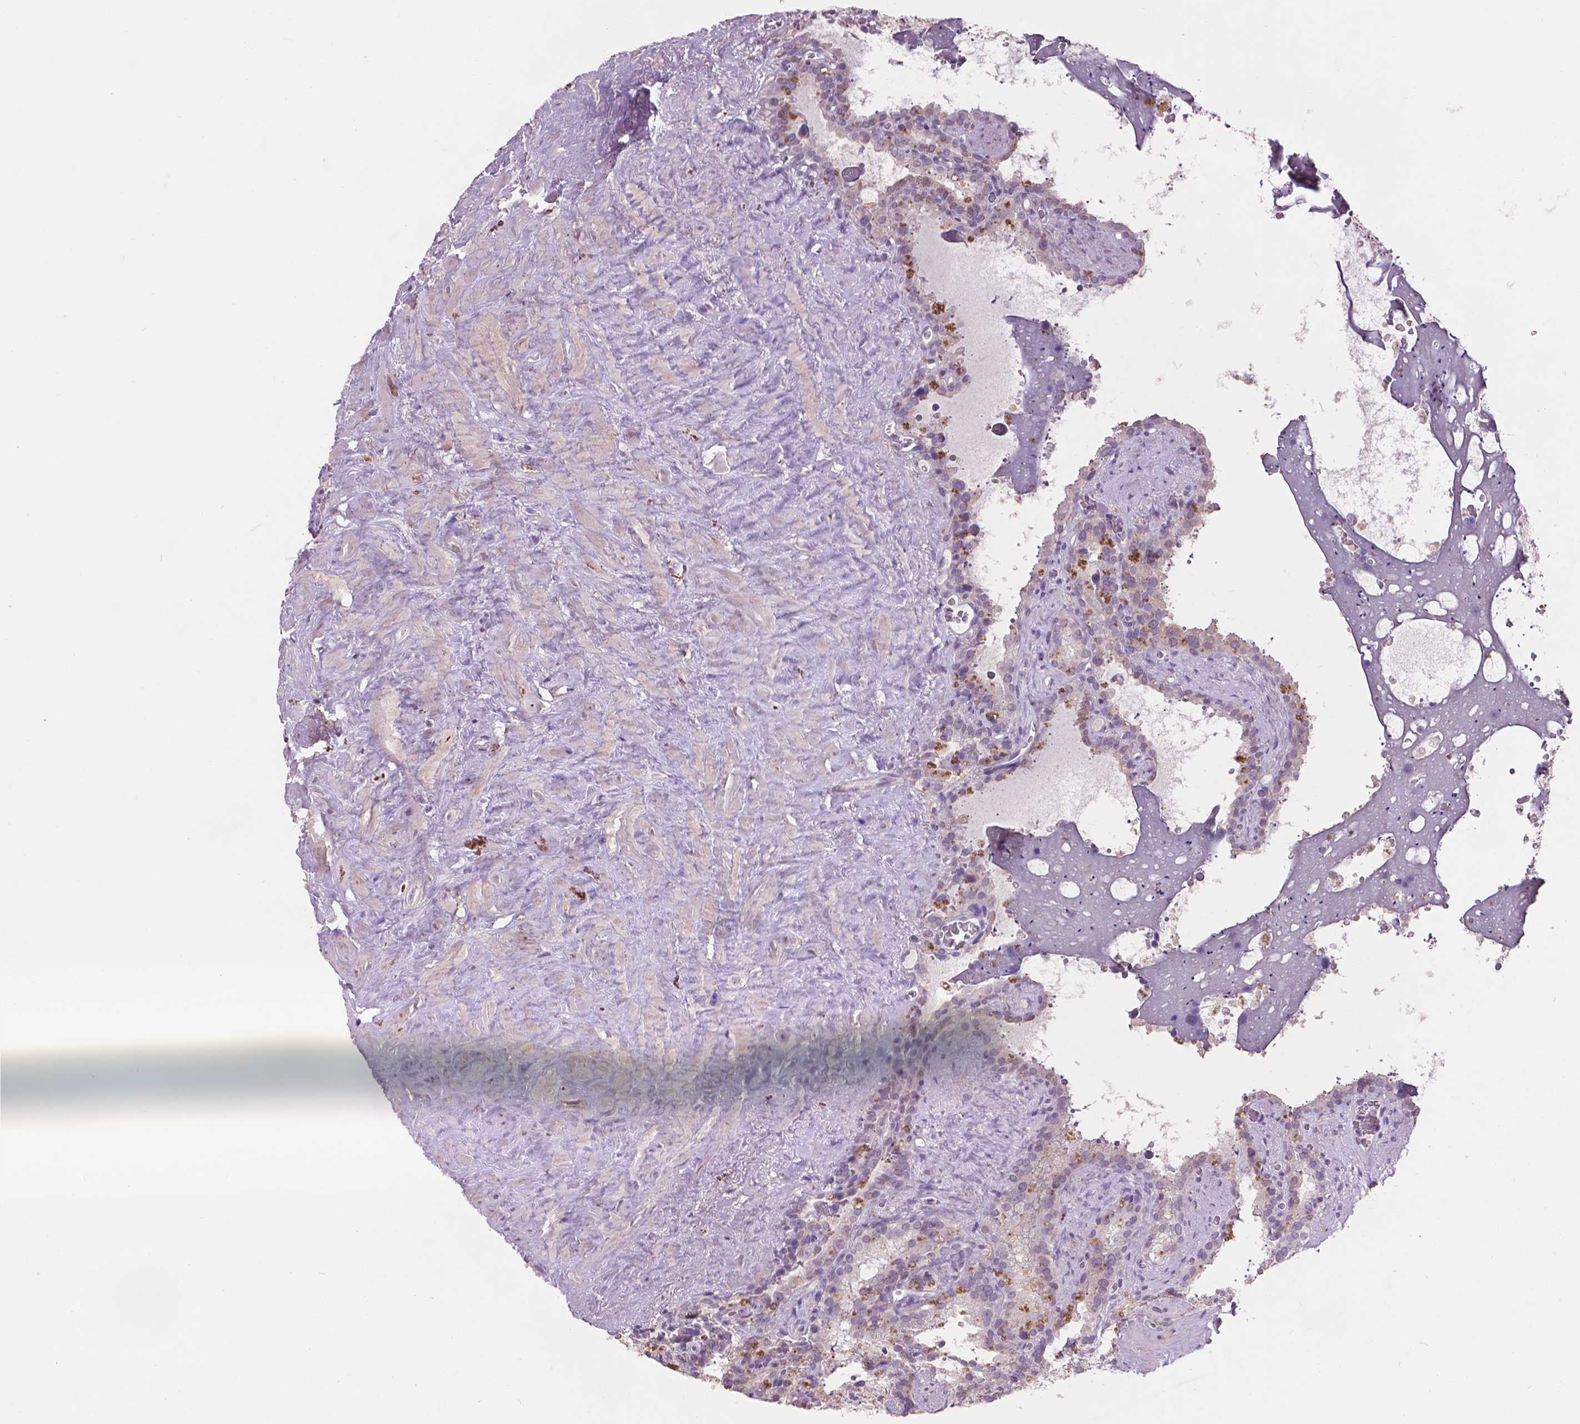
{"staining": {"intensity": "negative", "quantity": "none", "location": "none"}, "tissue": "seminal vesicle", "cell_type": "Glandular cells", "image_type": "normal", "snomed": [{"axis": "morphology", "description": "Normal tissue, NOS"}, {"axis": "topography", "description": "Prostate"}, {"axis": "topography", "description": "Seminal veicle"}], "caption": "Immunohistochemistry image of normal seminal vesicle: seminal vesicle stained with DAB (3,3'-diaminobenzidine) demonstrates no significant protein positivity in glandular cells.", "gene": "ENO2", "patient": {"sex": "male", "age": 71}}